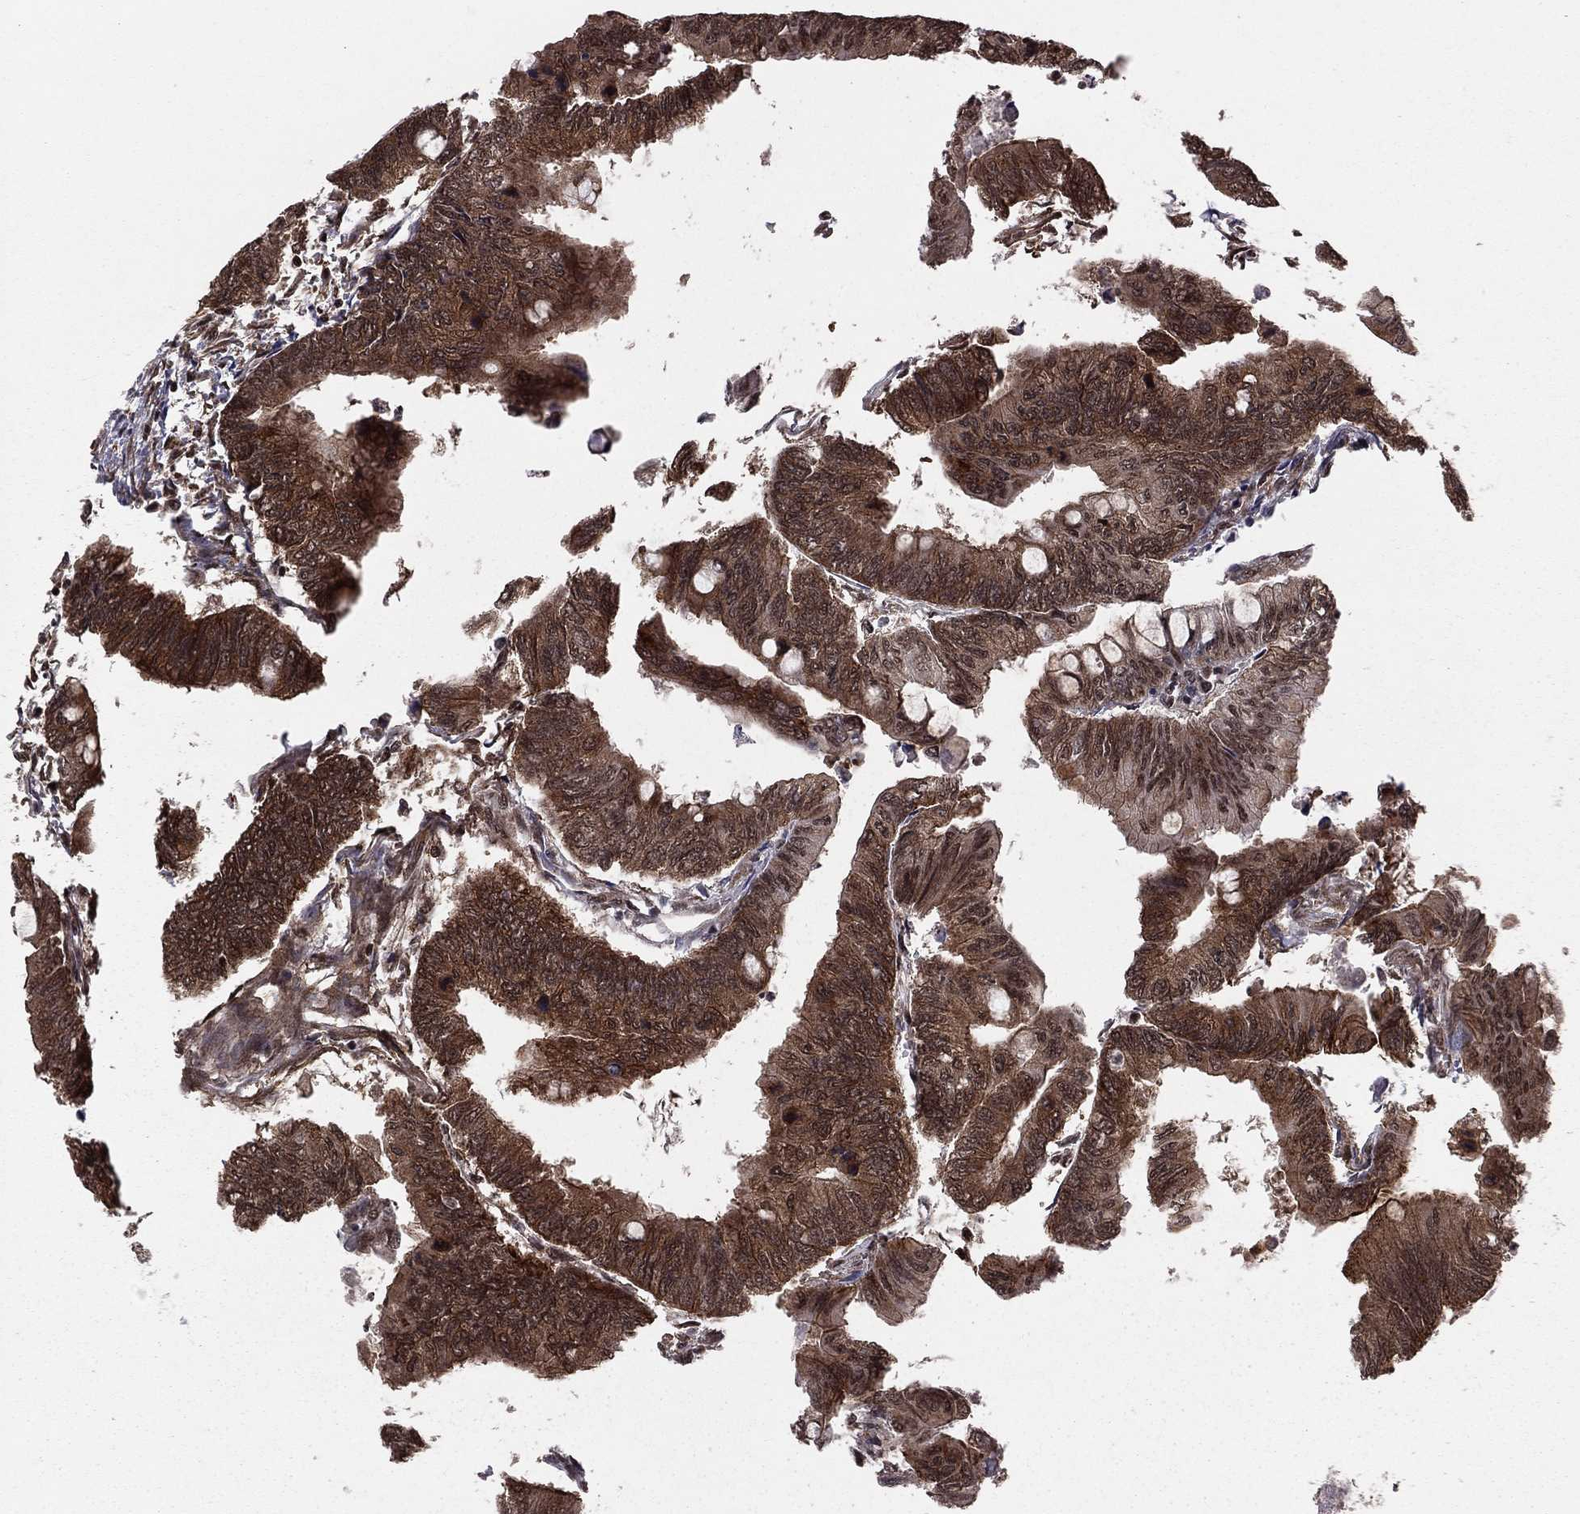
{"staining": {"intensity": "strong", "quantity": ">75%", "location": "cytoplasmic/membranous"}, "tissue": "colorectal cancer", "cell_type": "Tumor cells", "image_type": "cancer", "snomed": [{"axis": "morphology", "description": "Normal tissue, NOS"}, {"axis": "morphology", "description": "Adenocarcinoma, NOS"}, {"axis": "topography", "description": "Rectum"}, {"axis": "topography", "description": "Peripheral nerve tissue"}], "caption": "A high amount of strong cytoplasmic/membranous positivity is seen in about >75% of tumor cells in colorectal cancer tissue.", "gene": "SSX2IP", "patient": {"sex": "male", "age": 92}}